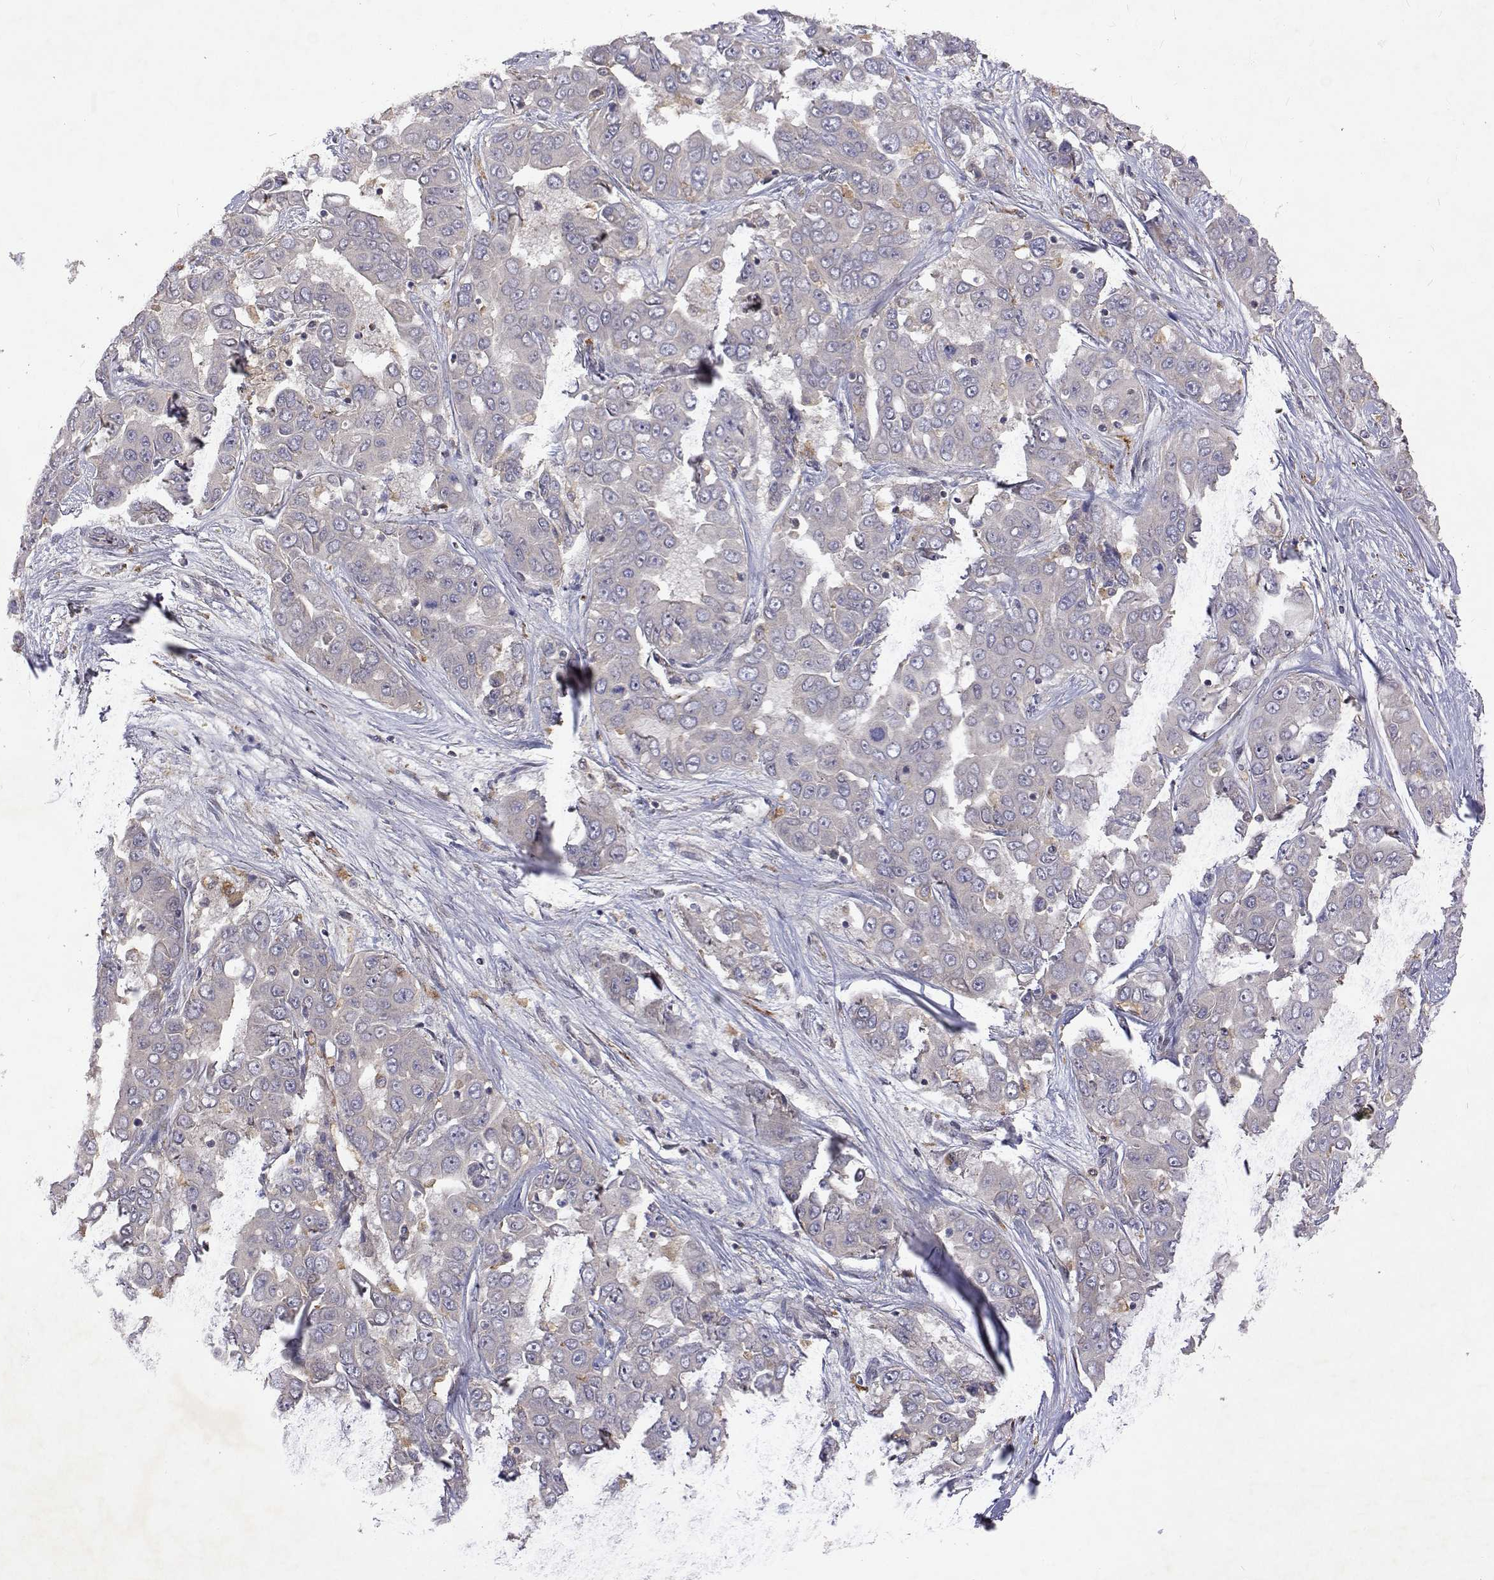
{"staining": {"intensity": "negative", "quantity": "none", "location": "none"}, "tissue": "liver cancer", "cell_type": "Tumor cells", "image_type": "cancer", "snomed": [{"axis": "morphology", "description": "Cholangiocarcinoma"}, {"axis": "topography", "description": "Liver"}], "caption": "Protein analysis of liver cancer exhibits no significant expression in tumor cells. (Stains: DAB immunohistochemistry (IHC) with hematoxylin counter stain, Microscopy: brightfield microscopy at high magnification).", "gene": "ALKBH8", "patient": {"sex": "female", "age": 52}}